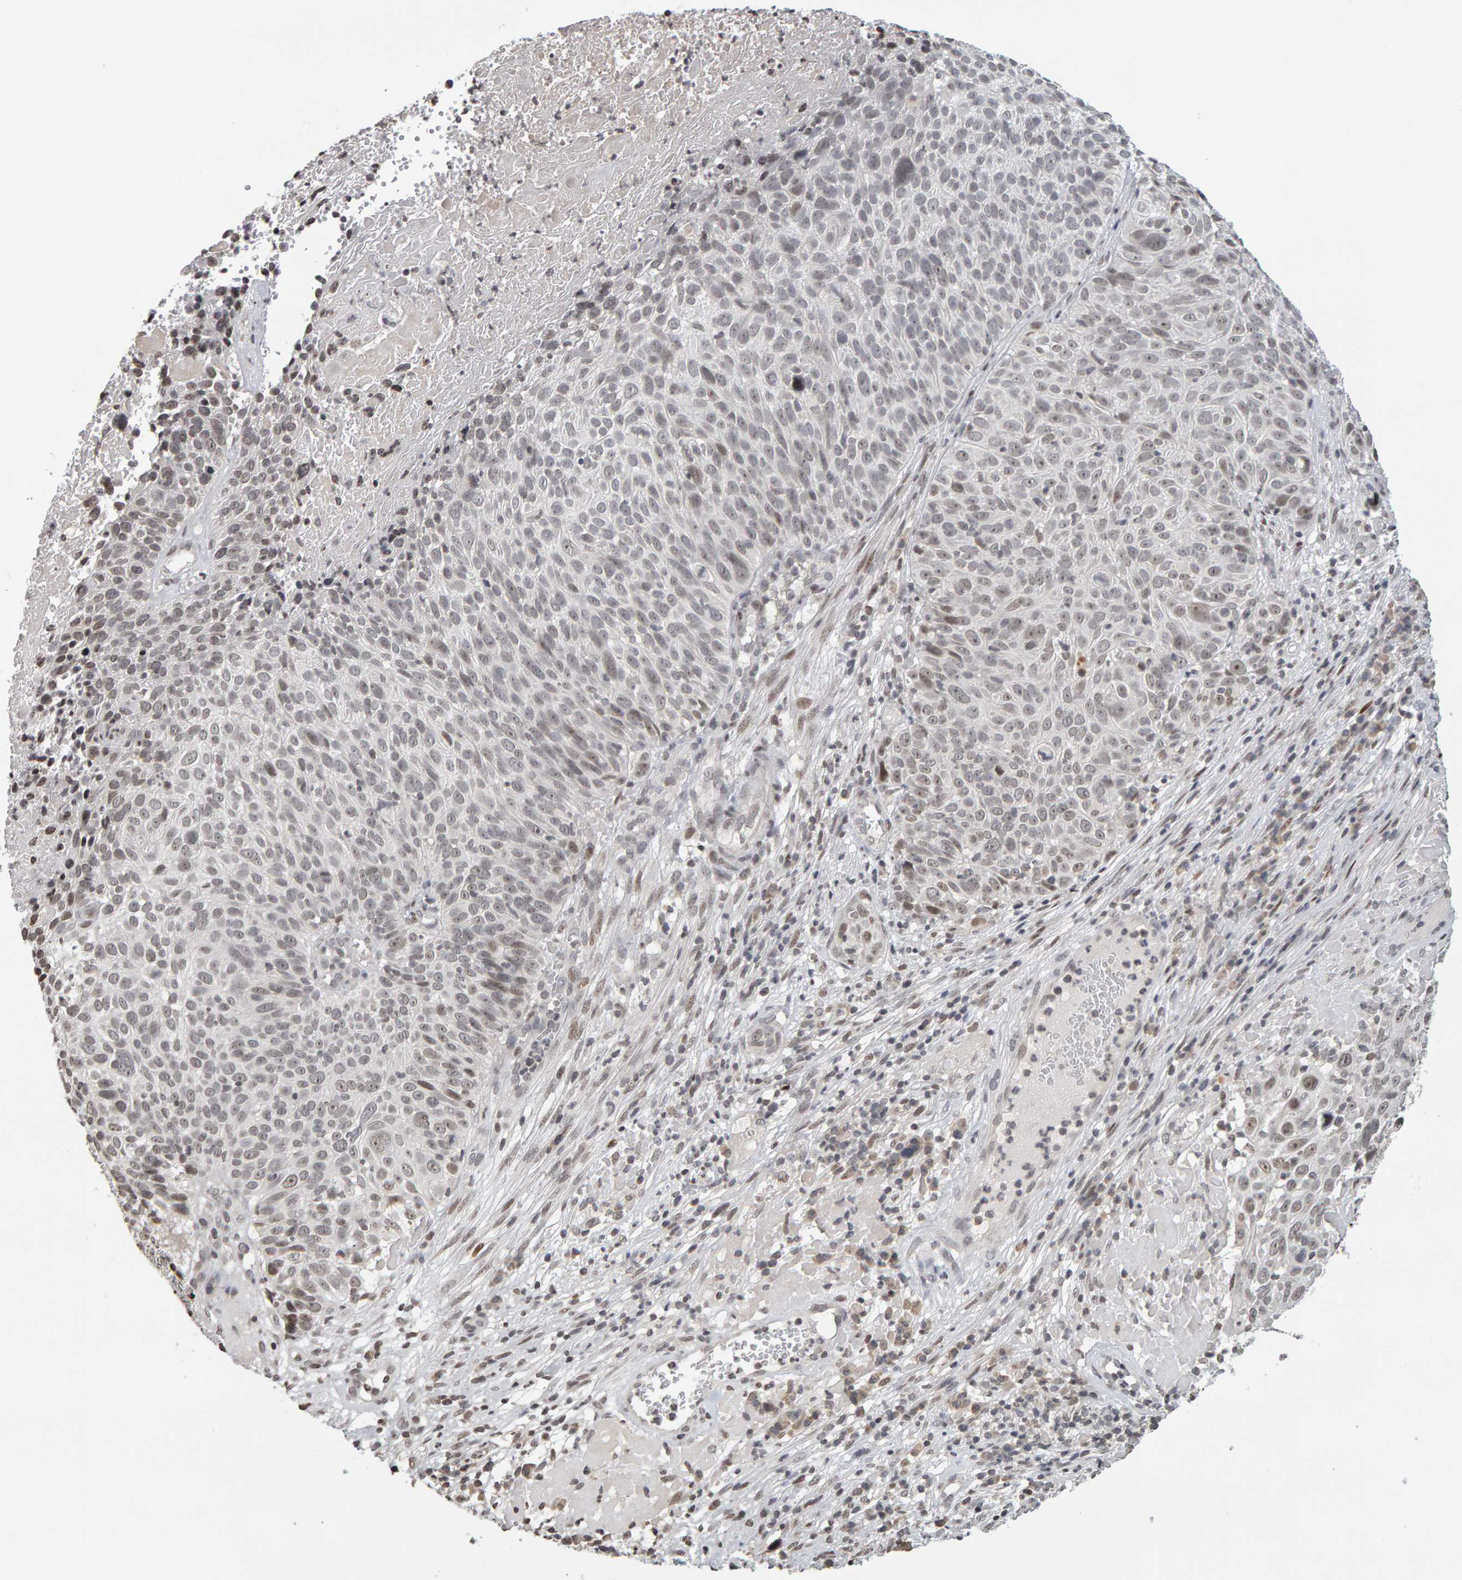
{"staining": {"intensity": "weak", "quantity": "<25%", "location": "nuclear"}, "tissue": "cervical cancer", "cell_type": "Tumor cells", "image_type": "cancer", "snomed": [{"axis": "morphology", "description": "Squamous cell carcinoma, NOS"}, {"axis": "topography", "description": "Cervix"}], "caption": "Tumor cells are negative for protein expression in human cervical cancer.", "gene": "TRAM1", "patient": {"sex": "female", "age": 74}}